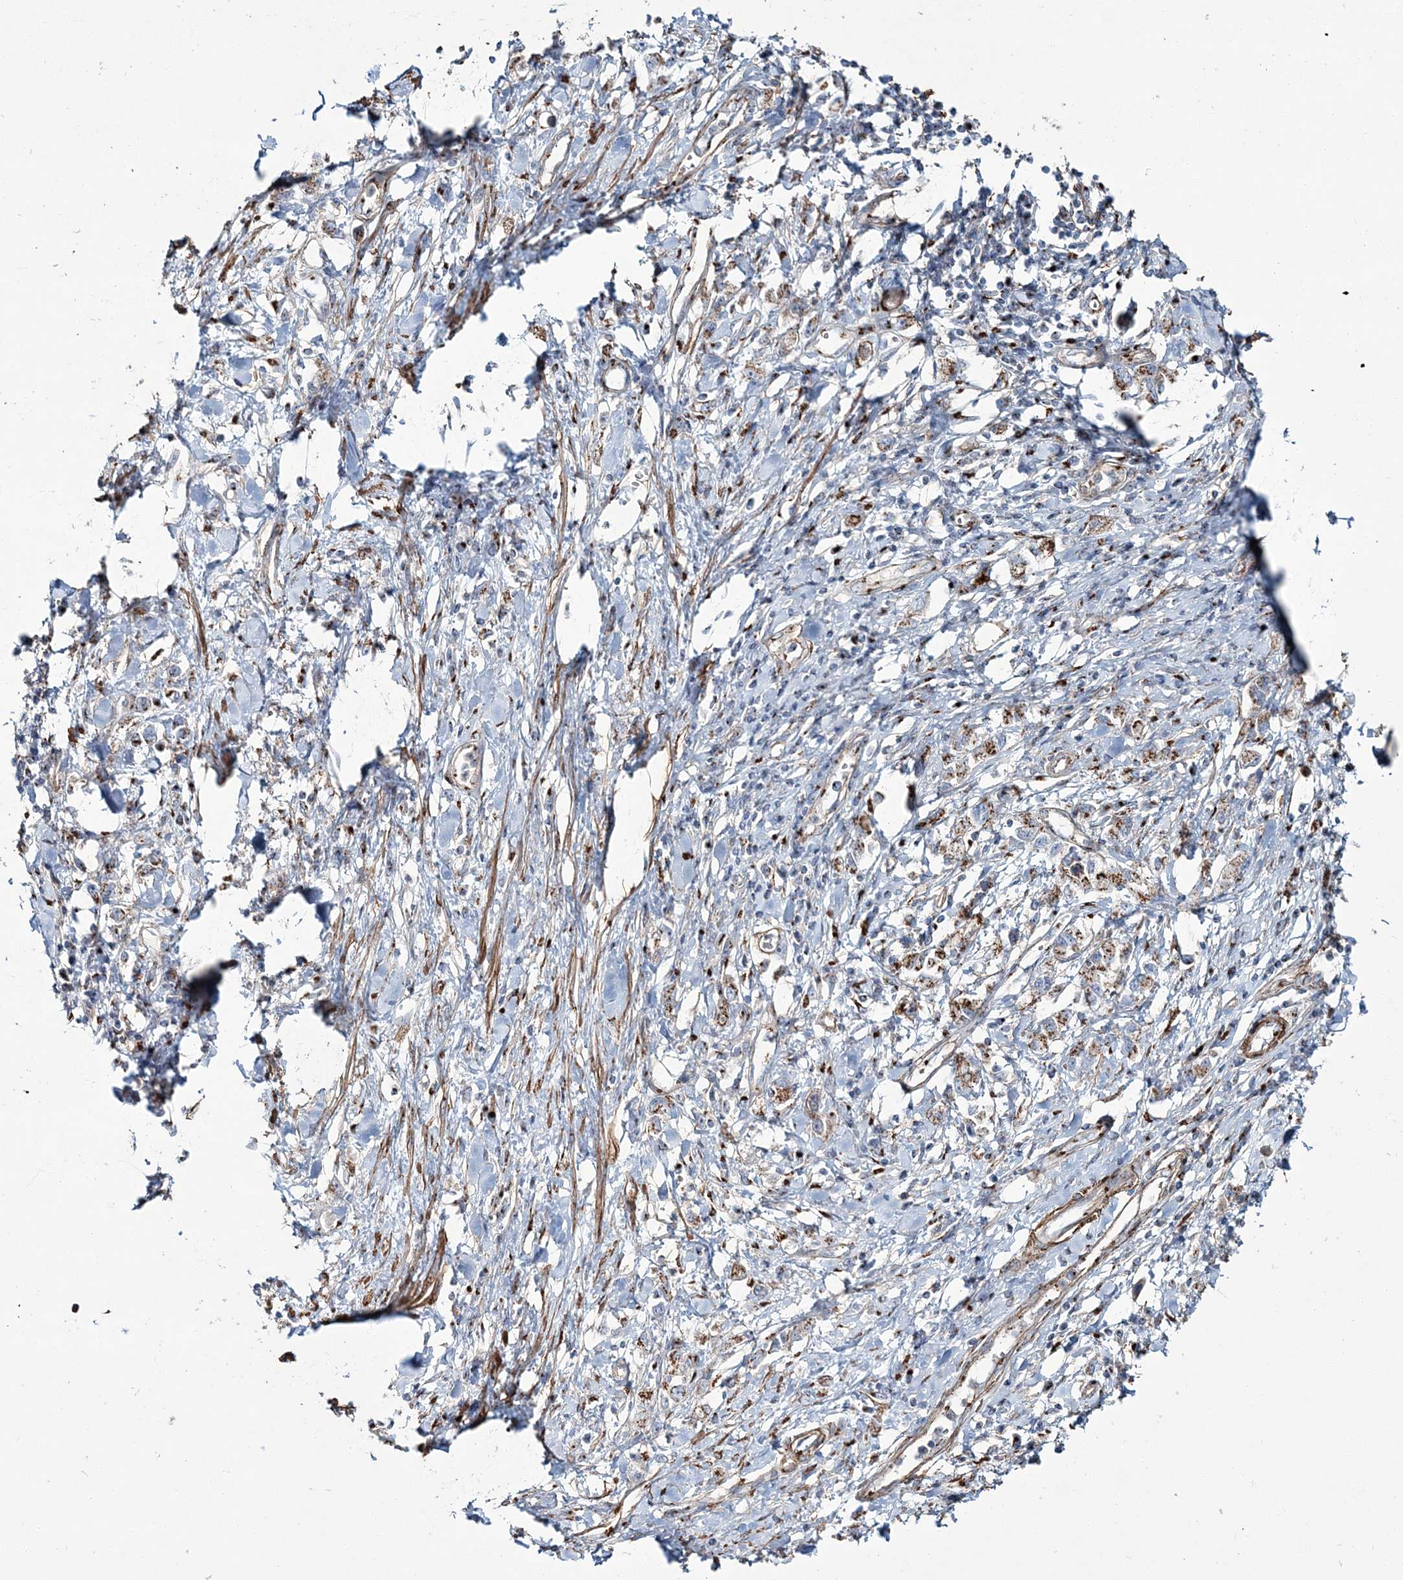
{"staining": {"intensity": "moderate", "quantity": ">75%", "location": "cytoplasmic/membranous"}, "tissue": "stomach cancer", "cell_type": "Tumor cells", "image_type": "cancer", "snomed": [{"axis": "morphology", "description": "Adenocarcinoma, NOS"}, {"axis": "topography", "description": "Stomach"}], "caption": "Stomach cancer tissue shows moderate cytoplasmic/membranous positivity in about >75% of tumor cells", "gene": "MAN1A2", "patient": {"sex": "female", "age": 76}}